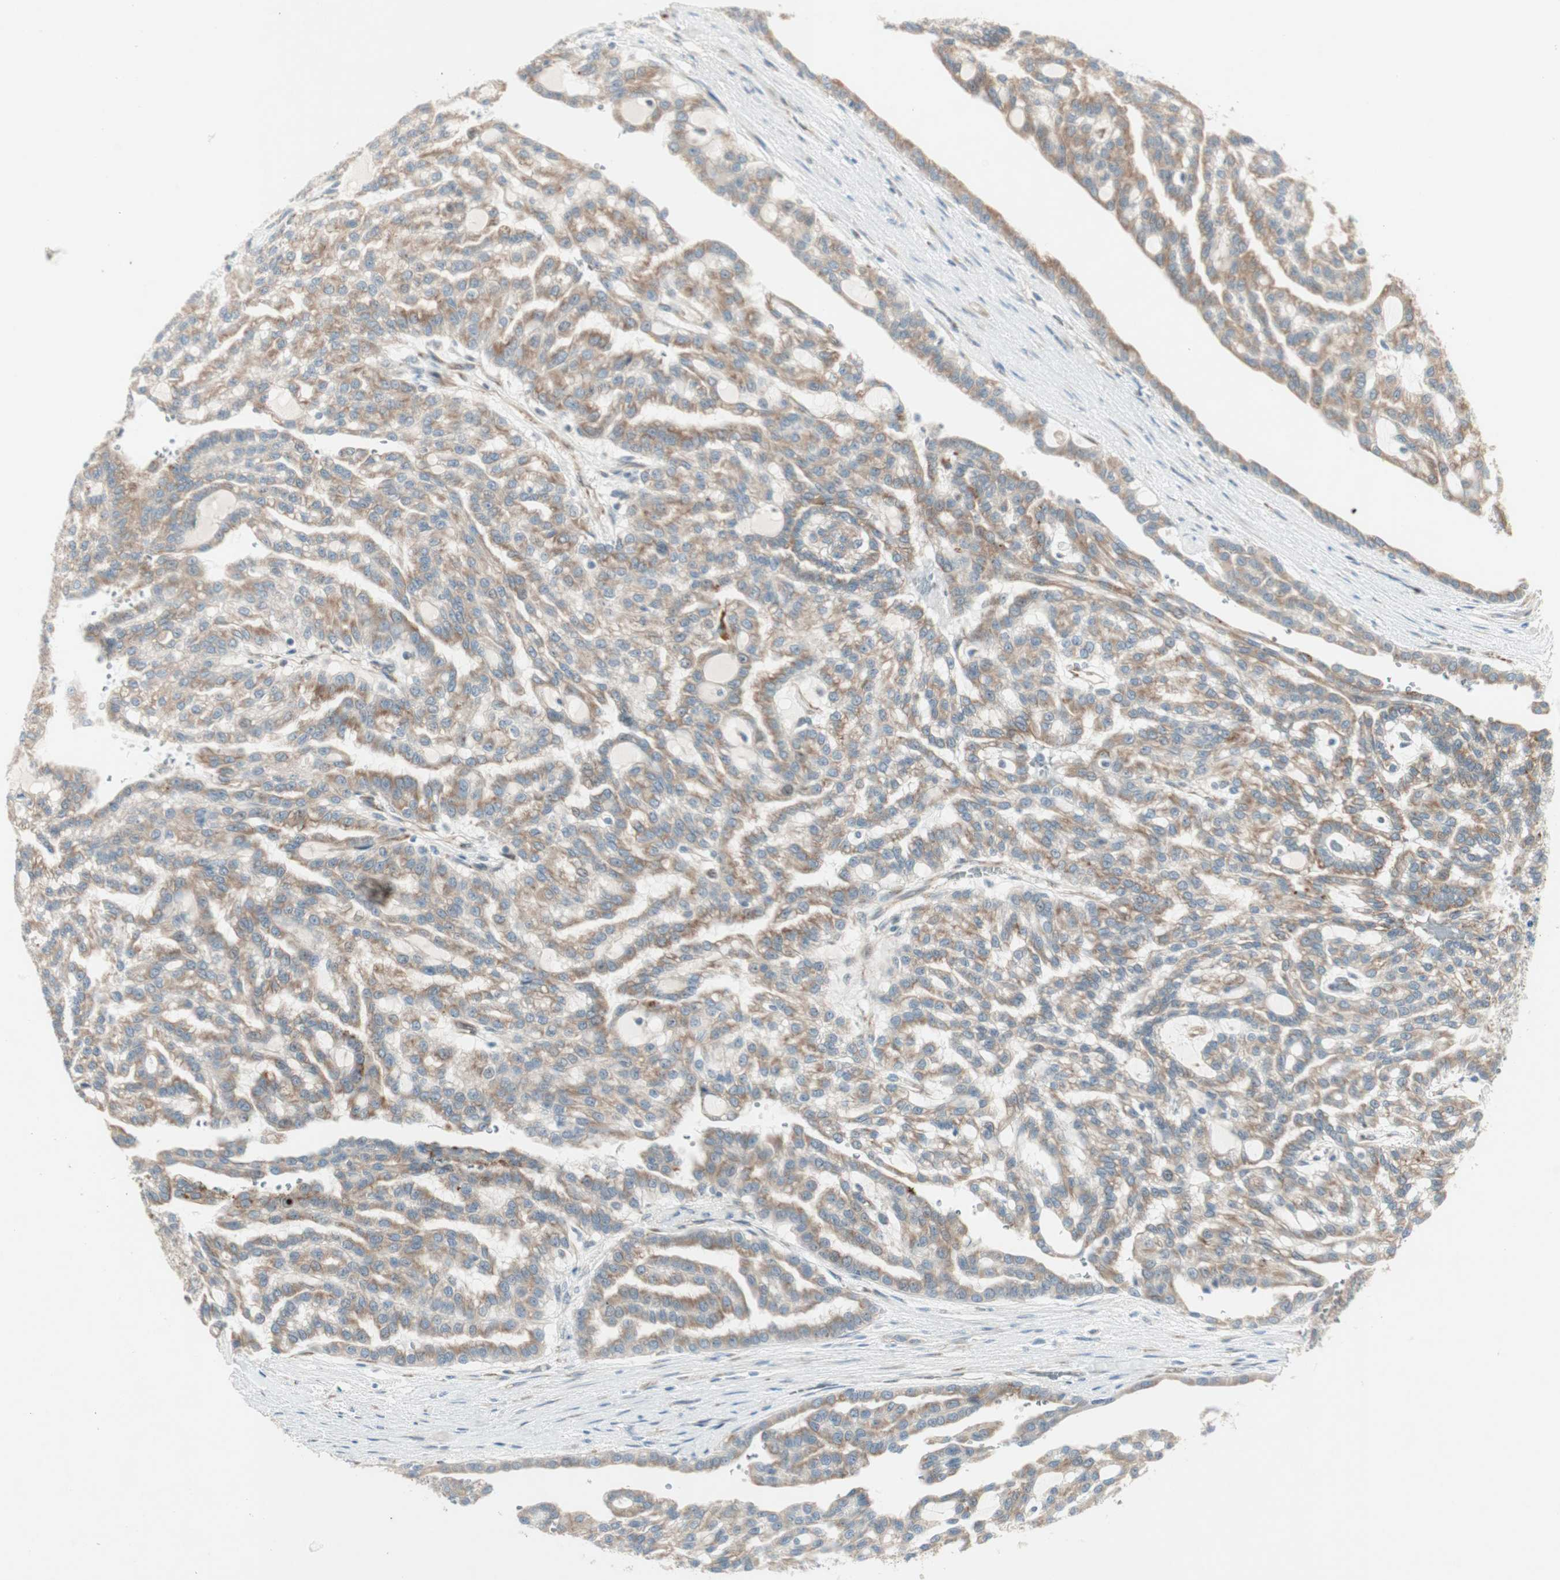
{"staining": {"intensity": "moderate", "quantity": ">75%", "location": "cytoplasmic/membranous"}, "tissue": "renal cancer", "cell_type": "Tumor cells", "image_type": "cancer", "snomed": [{"axis": "morphology", "description": "Adenocarcinoma, NOS"}, {"axis": "topography", "description": "Kidney"}], "caption": "A photomicrograph showing moderate cytoplasmic/membranous expression in about >75% of tumor cells in renal adenocarcinoma, as visualized by brown immunohistochemical staining.", "gene": "ZNF37A", "patient": {"sex": "male", "age": 63}}